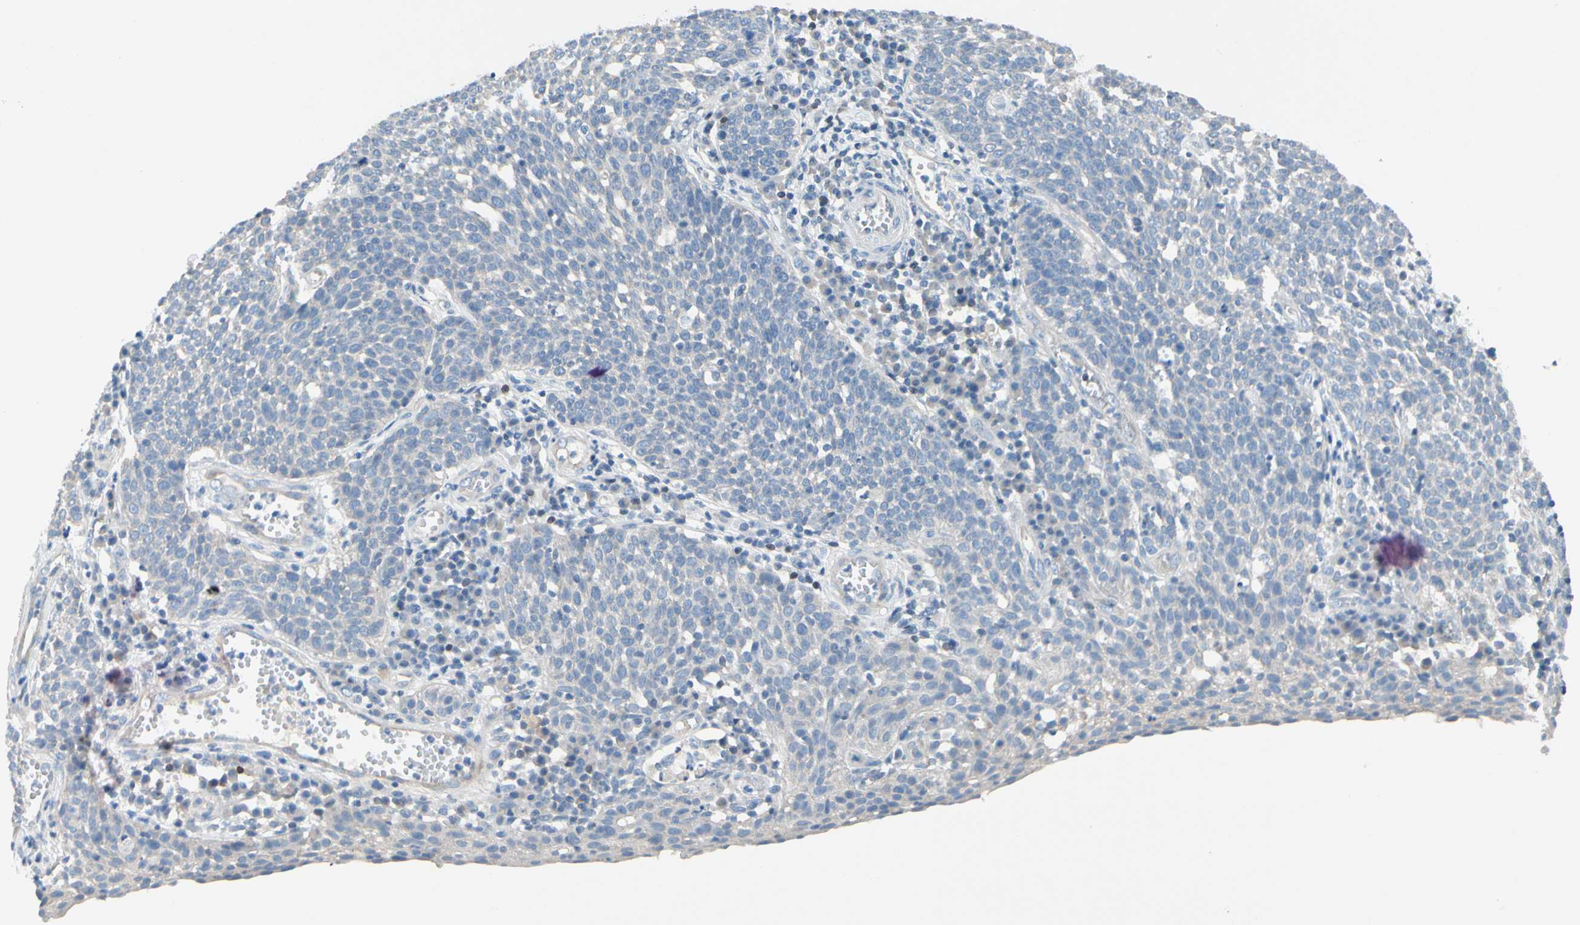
{"staining": {"intensity": "negative", "quantity": "none", "location": "none"}, "tissue": "cervical cancer", "cell_type": "Tumor cells", "image_type": "cancer", "snomed": [{"axis": "morphology", "description": "Squamous cell carcinoma, NOS"}, {"axis": "topography", "description": "Cervix"}], "caption": "IHC of human cervical cancer displays no positivity in tumor cells.", "gene": "ZNF132", "patient": {"sex": "female", "age": 34}}